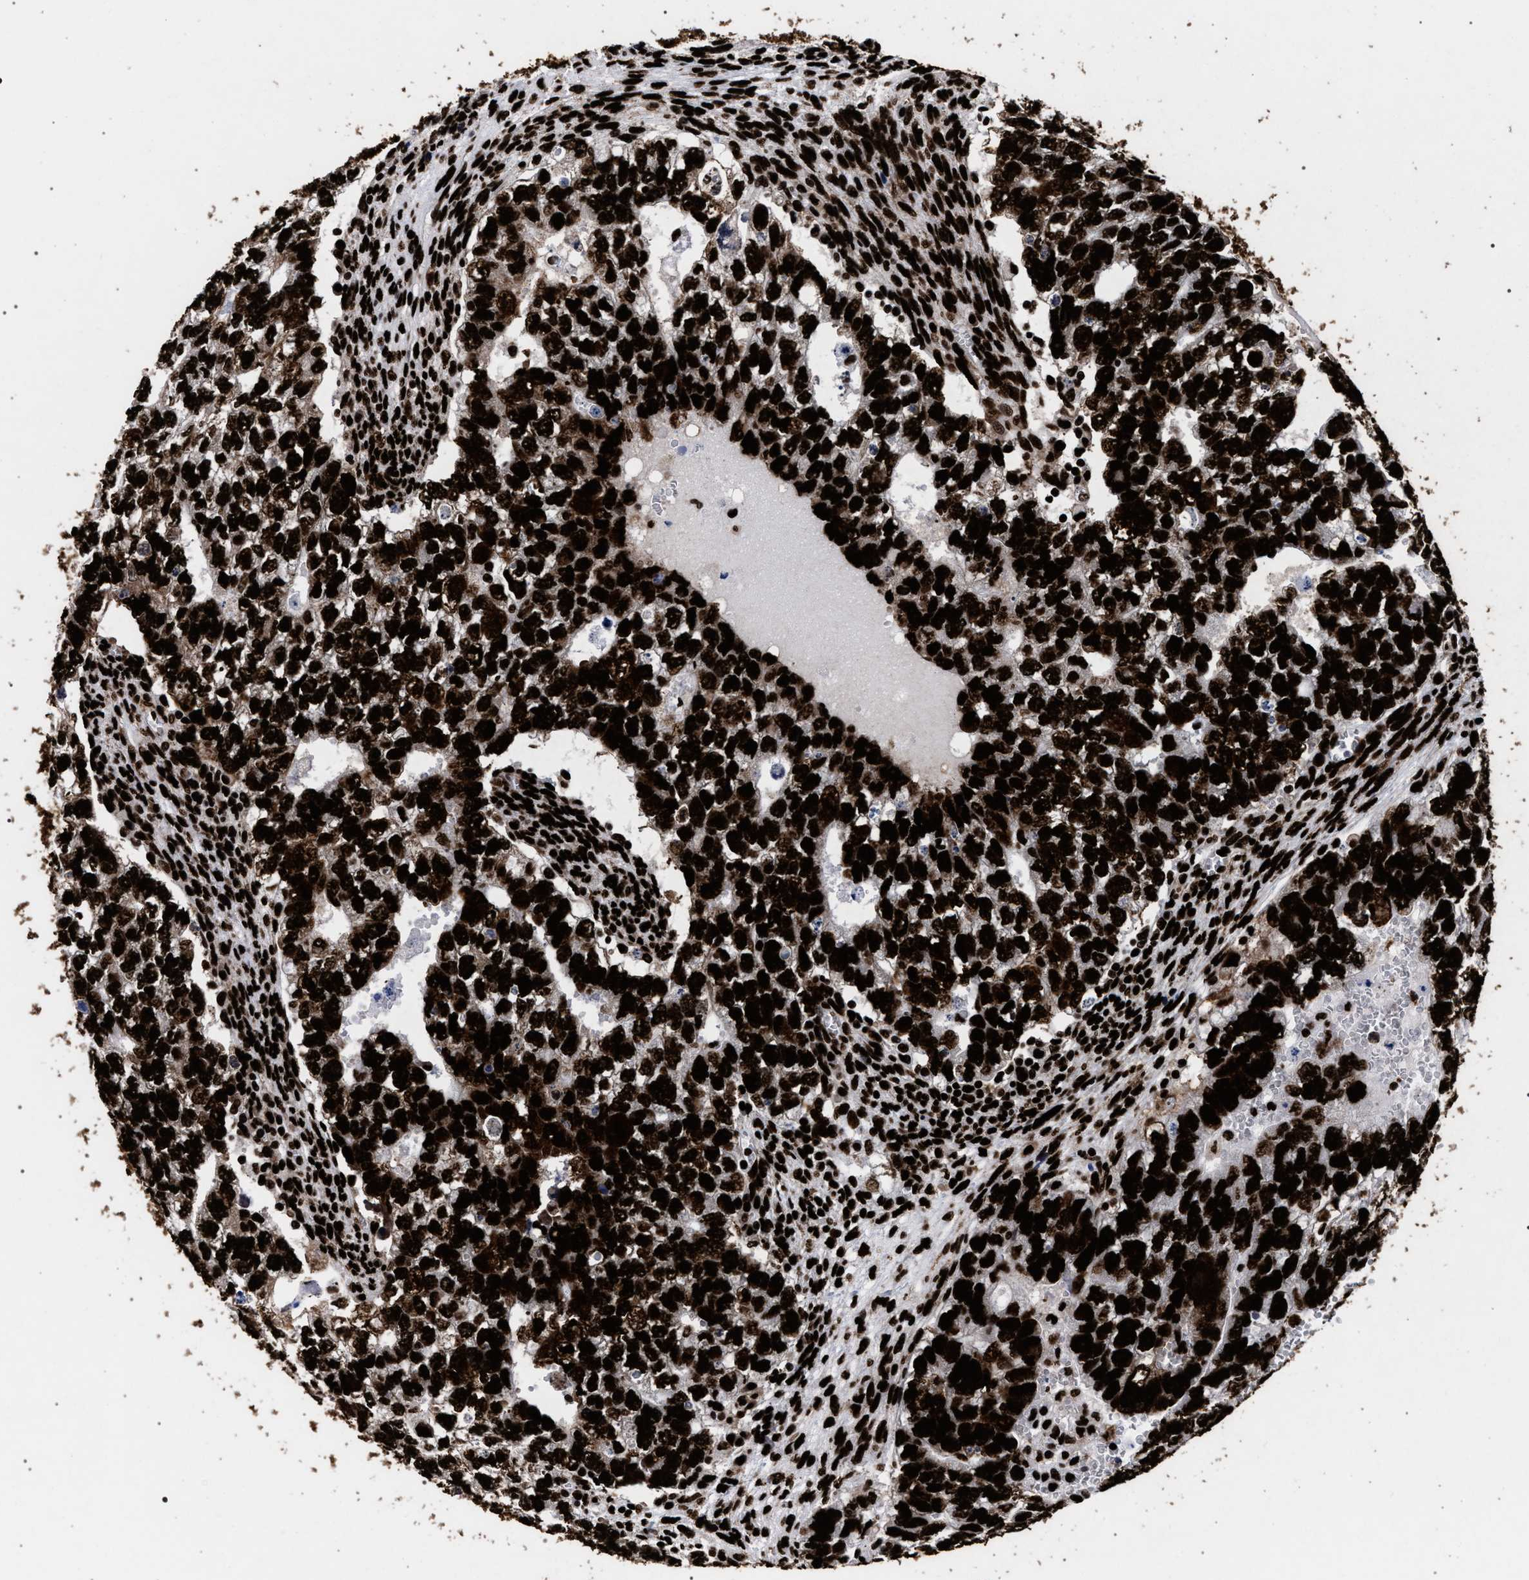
{"staining": {"intensity": "strong", "quantity": ">75%", "location": "nuclear"}, "tissue": "testis cancer", "cell_type": "Tumor cells", "image_type": "cancer", "snomed": [{"axis": "morphology", "description": "Seminoma, NOS"}, {"axis": "morphology", "description": "Carcinoma, Embryonal, NOS"}, {"axis": "topography", "description": "Testis"}], "caption": "A photomicrograph of testis cancer (embryonal carcinoma) stained for a protein shows strong nuclear brown staining in tumor cells.", "gene": "HNRNPA1", "patient": {"sex": "male", "age": 38}}